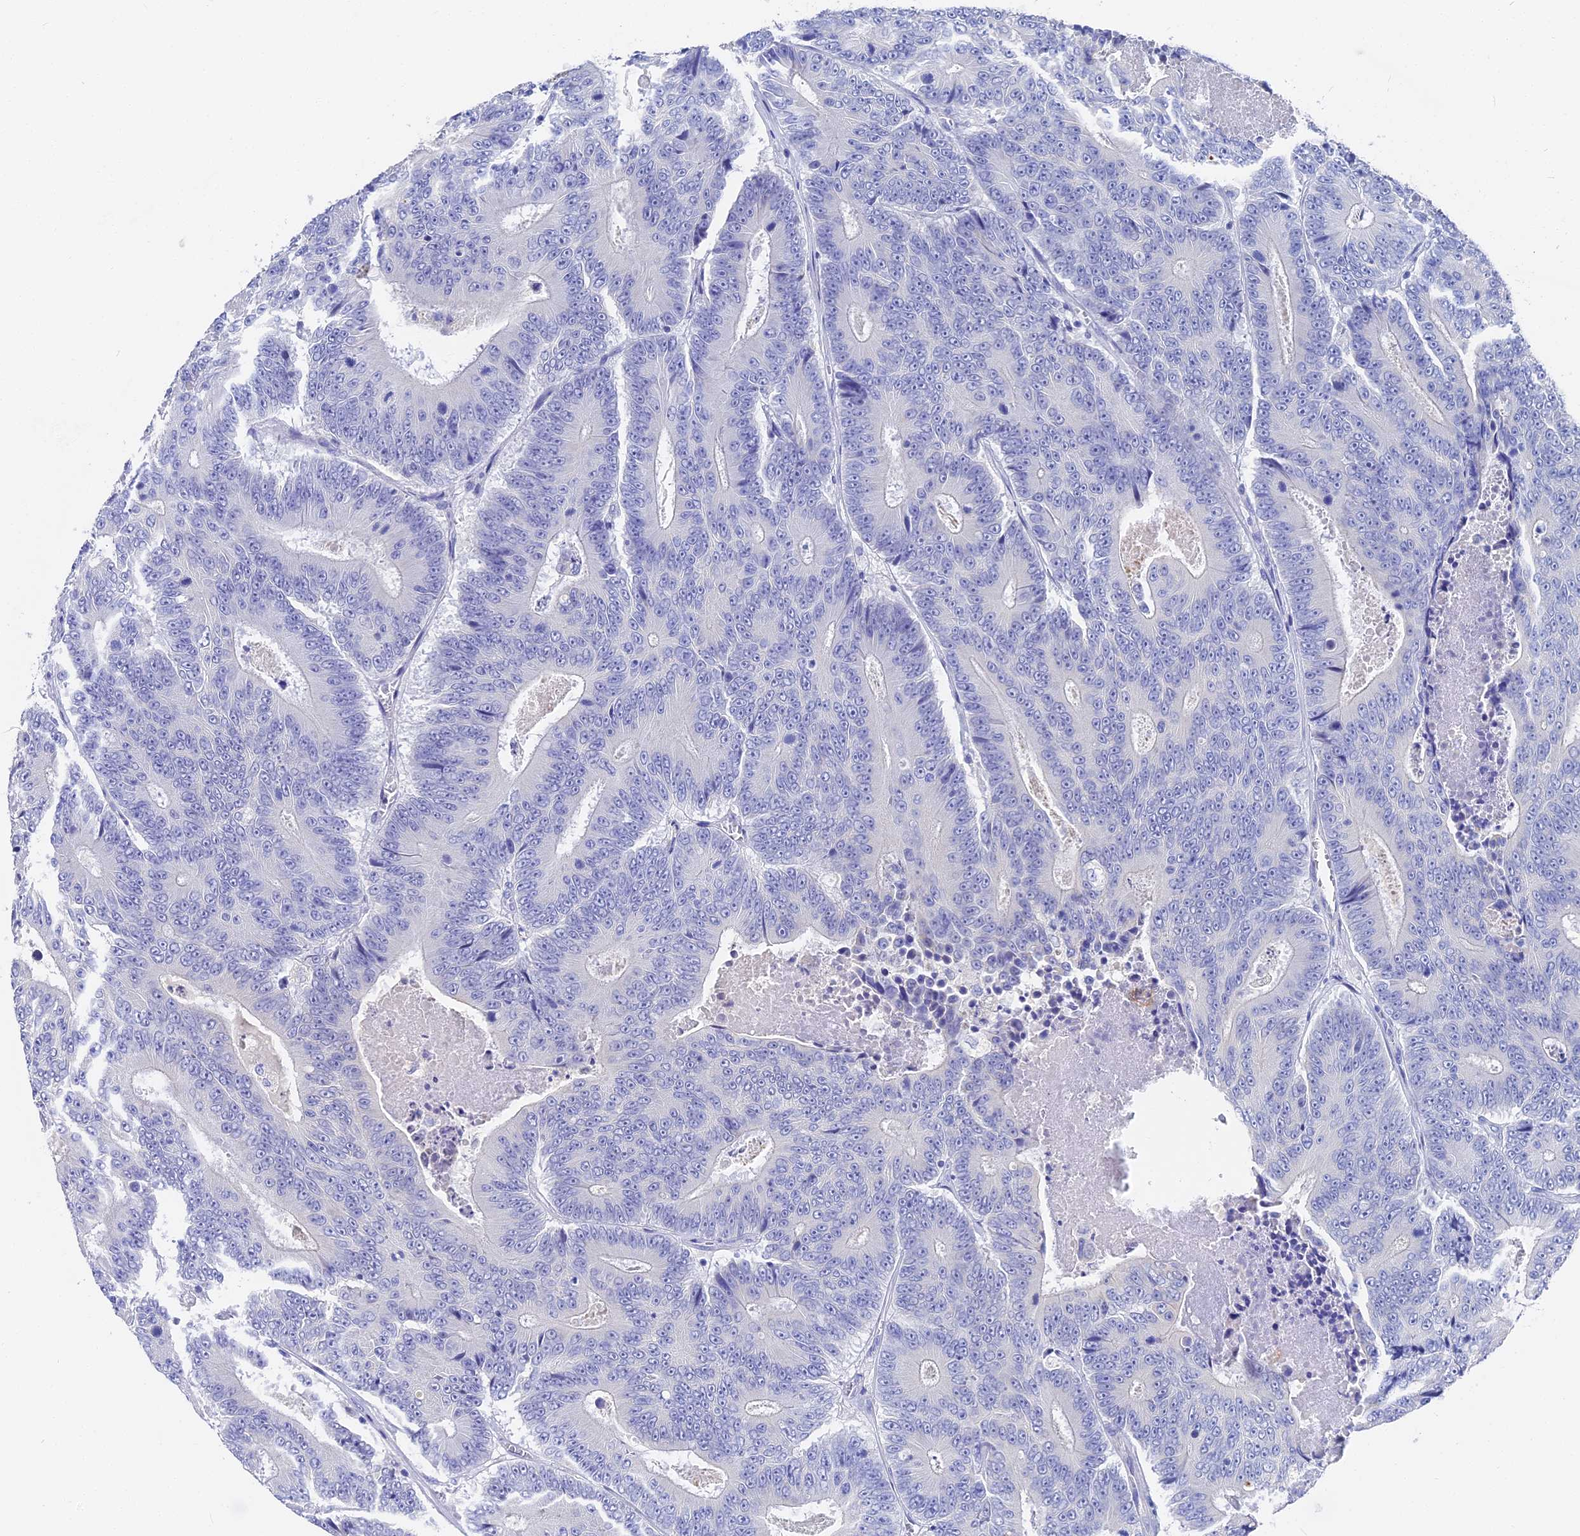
{"staining": {"intensity": "negative", "quantity": "none", "location": "none"}, "tissue": "colorectal cancer", "cell_type": "Tumor cells", "image_type": "cancer", "snomed": [{"axis": "morphology", "description": "Adenocarcinoma, NOS"}, {"axis": "topography", "description": "Colon"}], "caption": "A histopathology image of colorectal adenocarcinoma stained for a protein reveals no brown staining in tumor cells.", "gene": "VPS33B", "patient": {"sex": "male", "age": 83}}